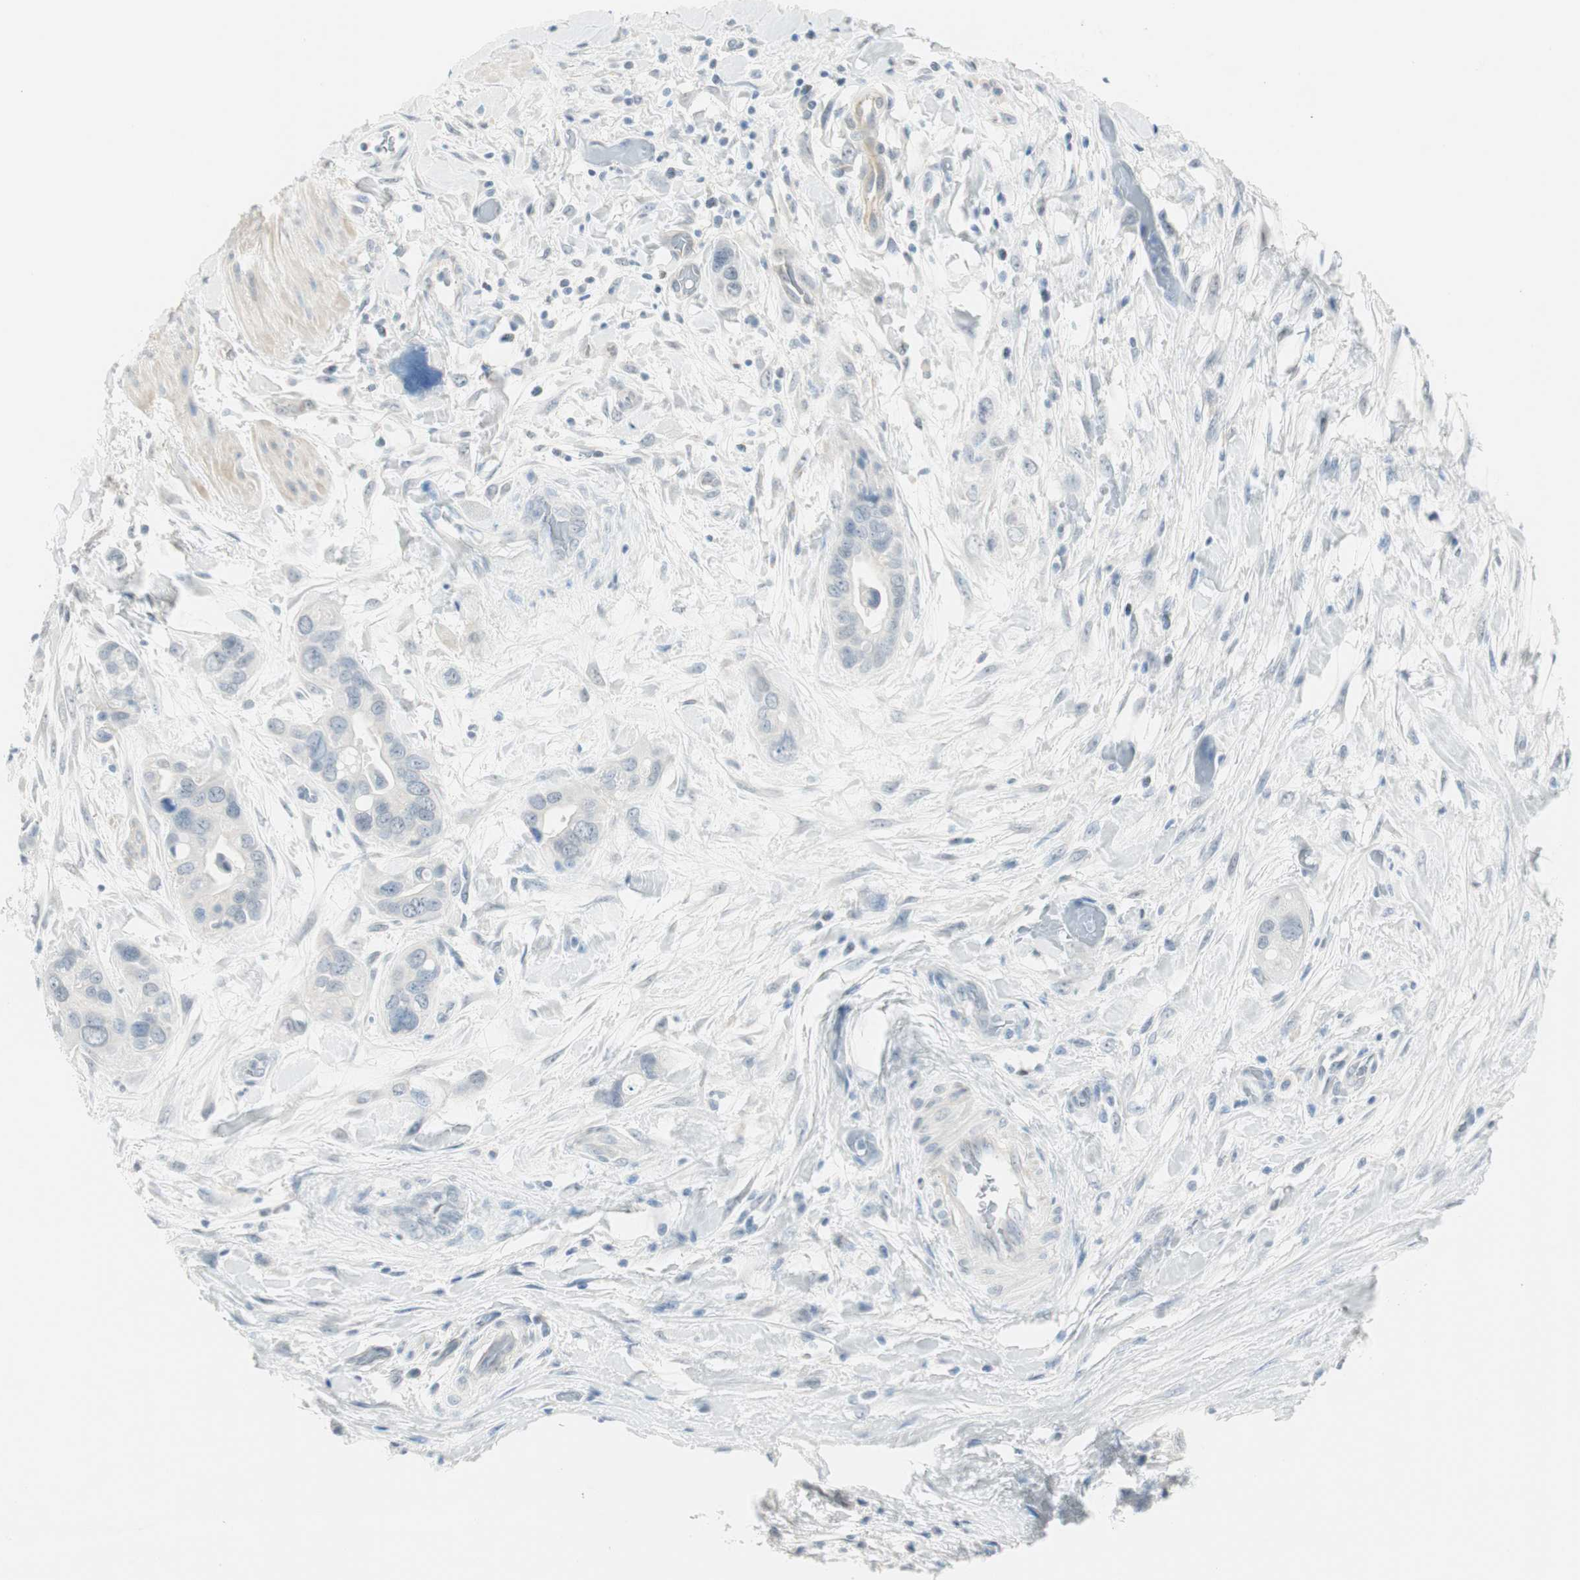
{"staining": {"intensity": "negative", "quantity": "none", "location": "none"}, "tissue": "pancreatic cancer", "cell_type": "Tumor cells", "image_type": "cancer", "snomed": [{"axis": "morphology", "description": "Adenocarcinoma, NOS"}, {"axis": "topography", "description": "Pancreas"}], "caption": "High power microscopy photomicrograph of an IHC micrograph of pancreatic cancer, revealing no significant staining in tumor cells.", "gene": "MLLT10", "patient": {"sex": "female", "age": 77}}